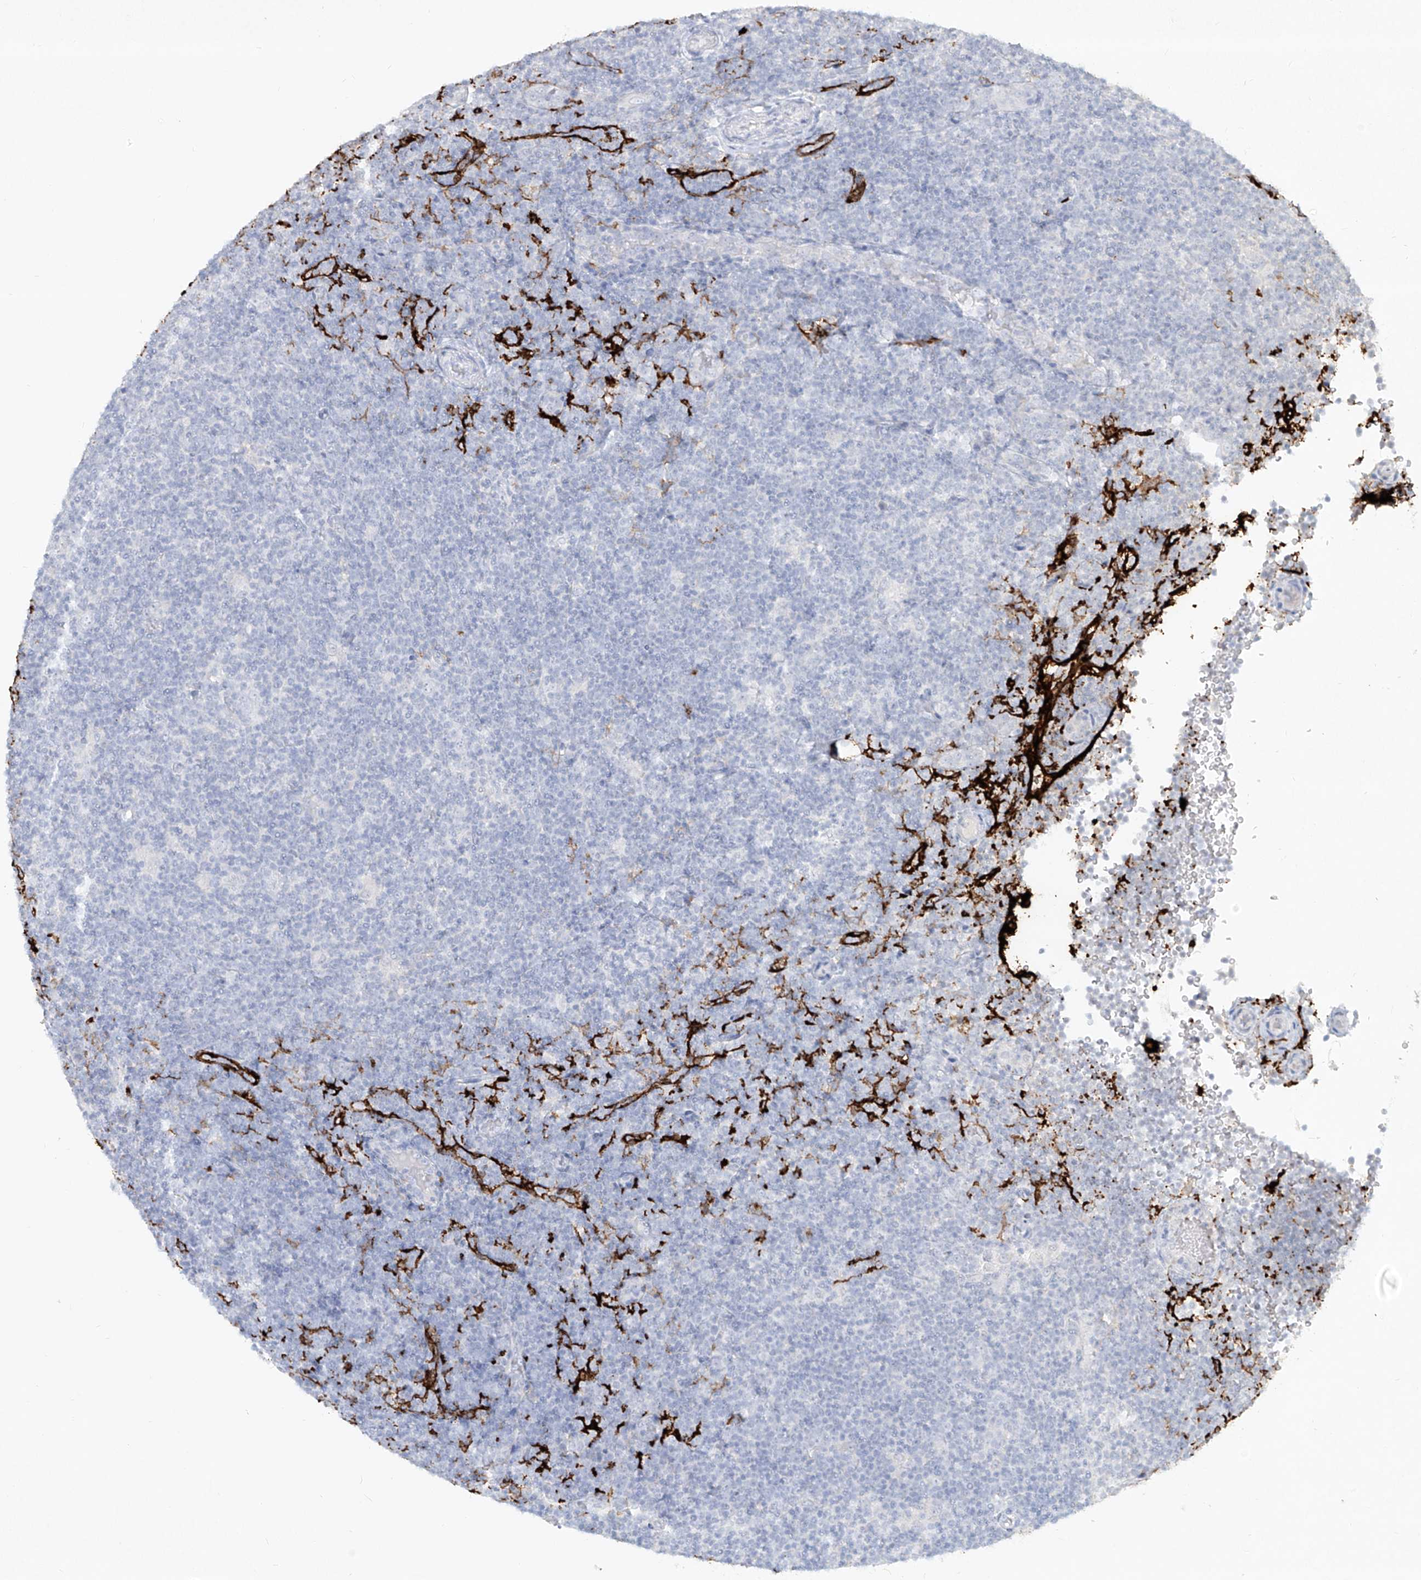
{"staining": {"intensity": "negative", "quantity": "none", "location": "none"}, "tissue": "lymphoma", "cell_type": "Tumor cells", "image_type": "cancer", "snomed": [{"axis": "morphology", "description": "Hodgkin's disease, NOS"}, {"axis": "topography", "description": "Lymph node"}], "caption": "Lymphoma stained for a protein using immunohistochemistry (IHC) shows no staining tumor cells.", "gene": "CD209", "patient": {"sex": "female", "age": 57}}